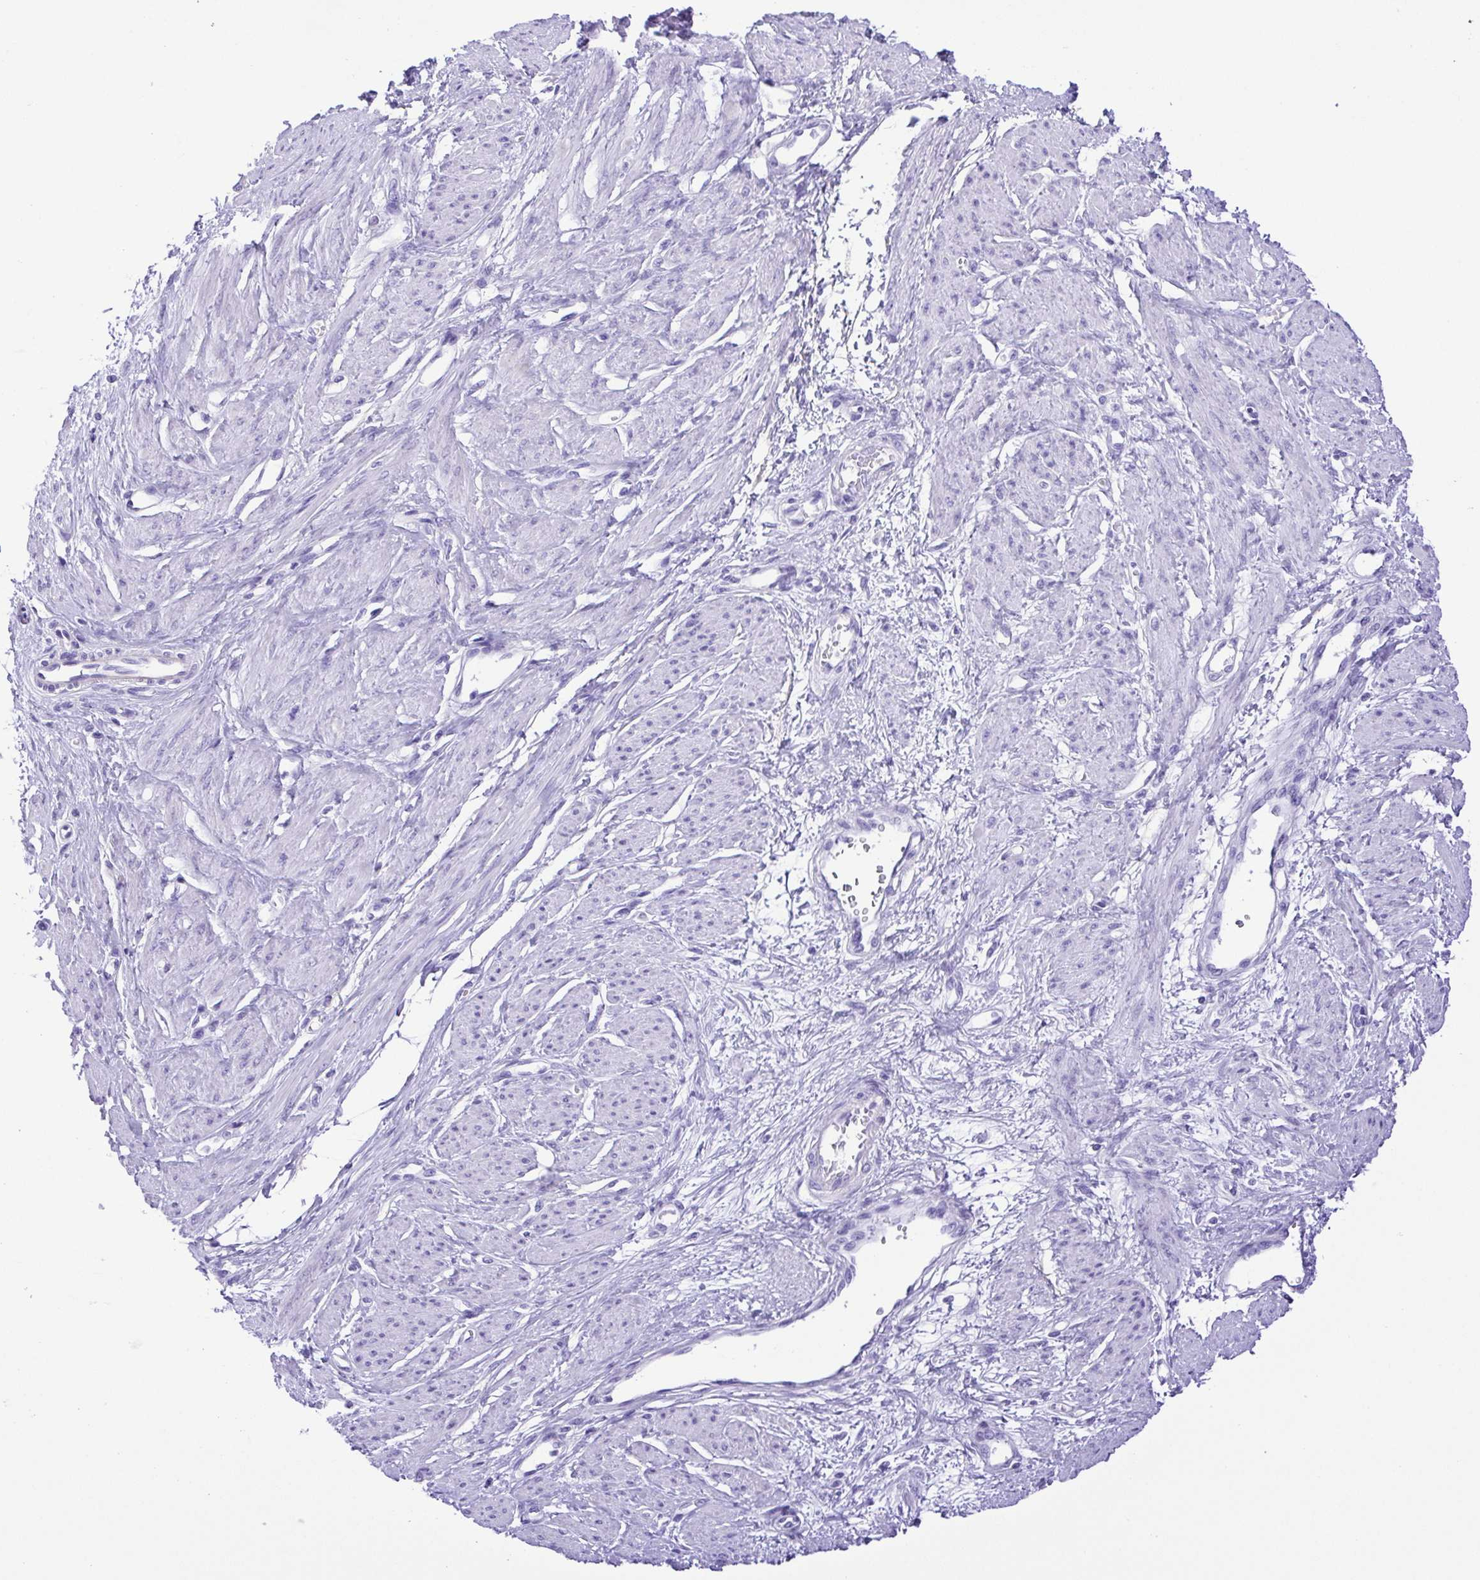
{"staining": {"intensity": "negative", "quantity": "none", "location": "none"}, "tissue": "smooth muscle", "cell_type": "Smooth muscle cells", "image_type": "normal", "snomed": [{"axis": "morphology", "description": "Normal tissue, NOS"}, {"axis": "topography", "description": "Smooth muscle"}, {"axis": "topography", "description": "Uterus"}], "caption": "Immunohistochemistry (IHC) histopathology image of normal human smooth muscle stained for a protein (brown), which displays no positivity in smooth muscle cells.", "gene": "PAK3", "patient": {"sex": "female", "age": 39}}